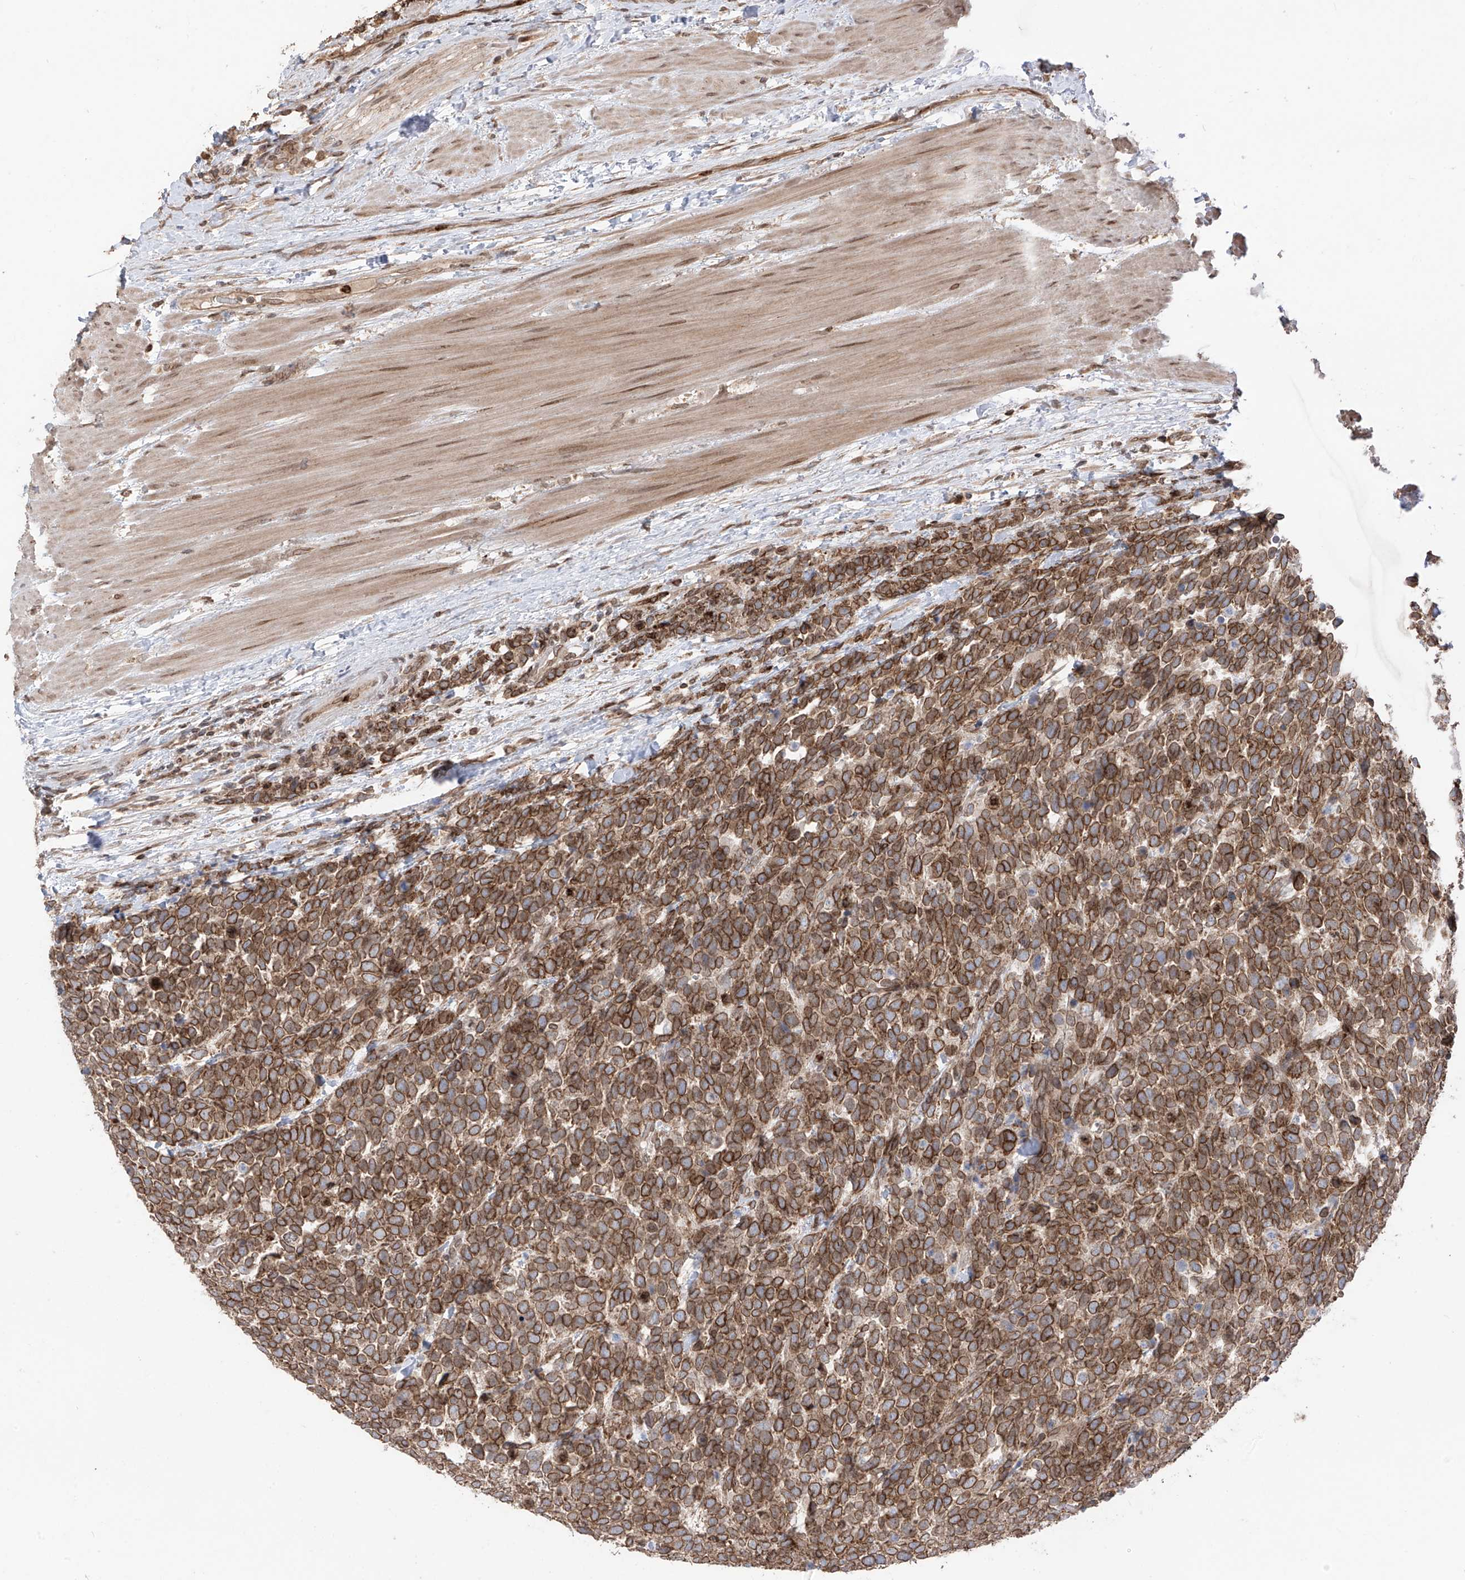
{"staining": {"intensity": "moderate", "quantity": ">75%", "location": "cytoplasmic/membranous,nuclear"}, "tissue": "urothelial cancer", "cell_type": "Tumor cells", "image_type": "cancer", "snomed": [{"axis": "morphology", "description": "Urothelial carcinoma, High grade"}, {"axis": "topography", "description": "Urinary bladder"}], "caption": "Moderate cytoplasmic/membranous and nuclear expression is seen in approximately >75% of tumor cells in urothelial cancer.", "gene": "AHCTF1", "patient": {"sex": "female", "age": 82}}